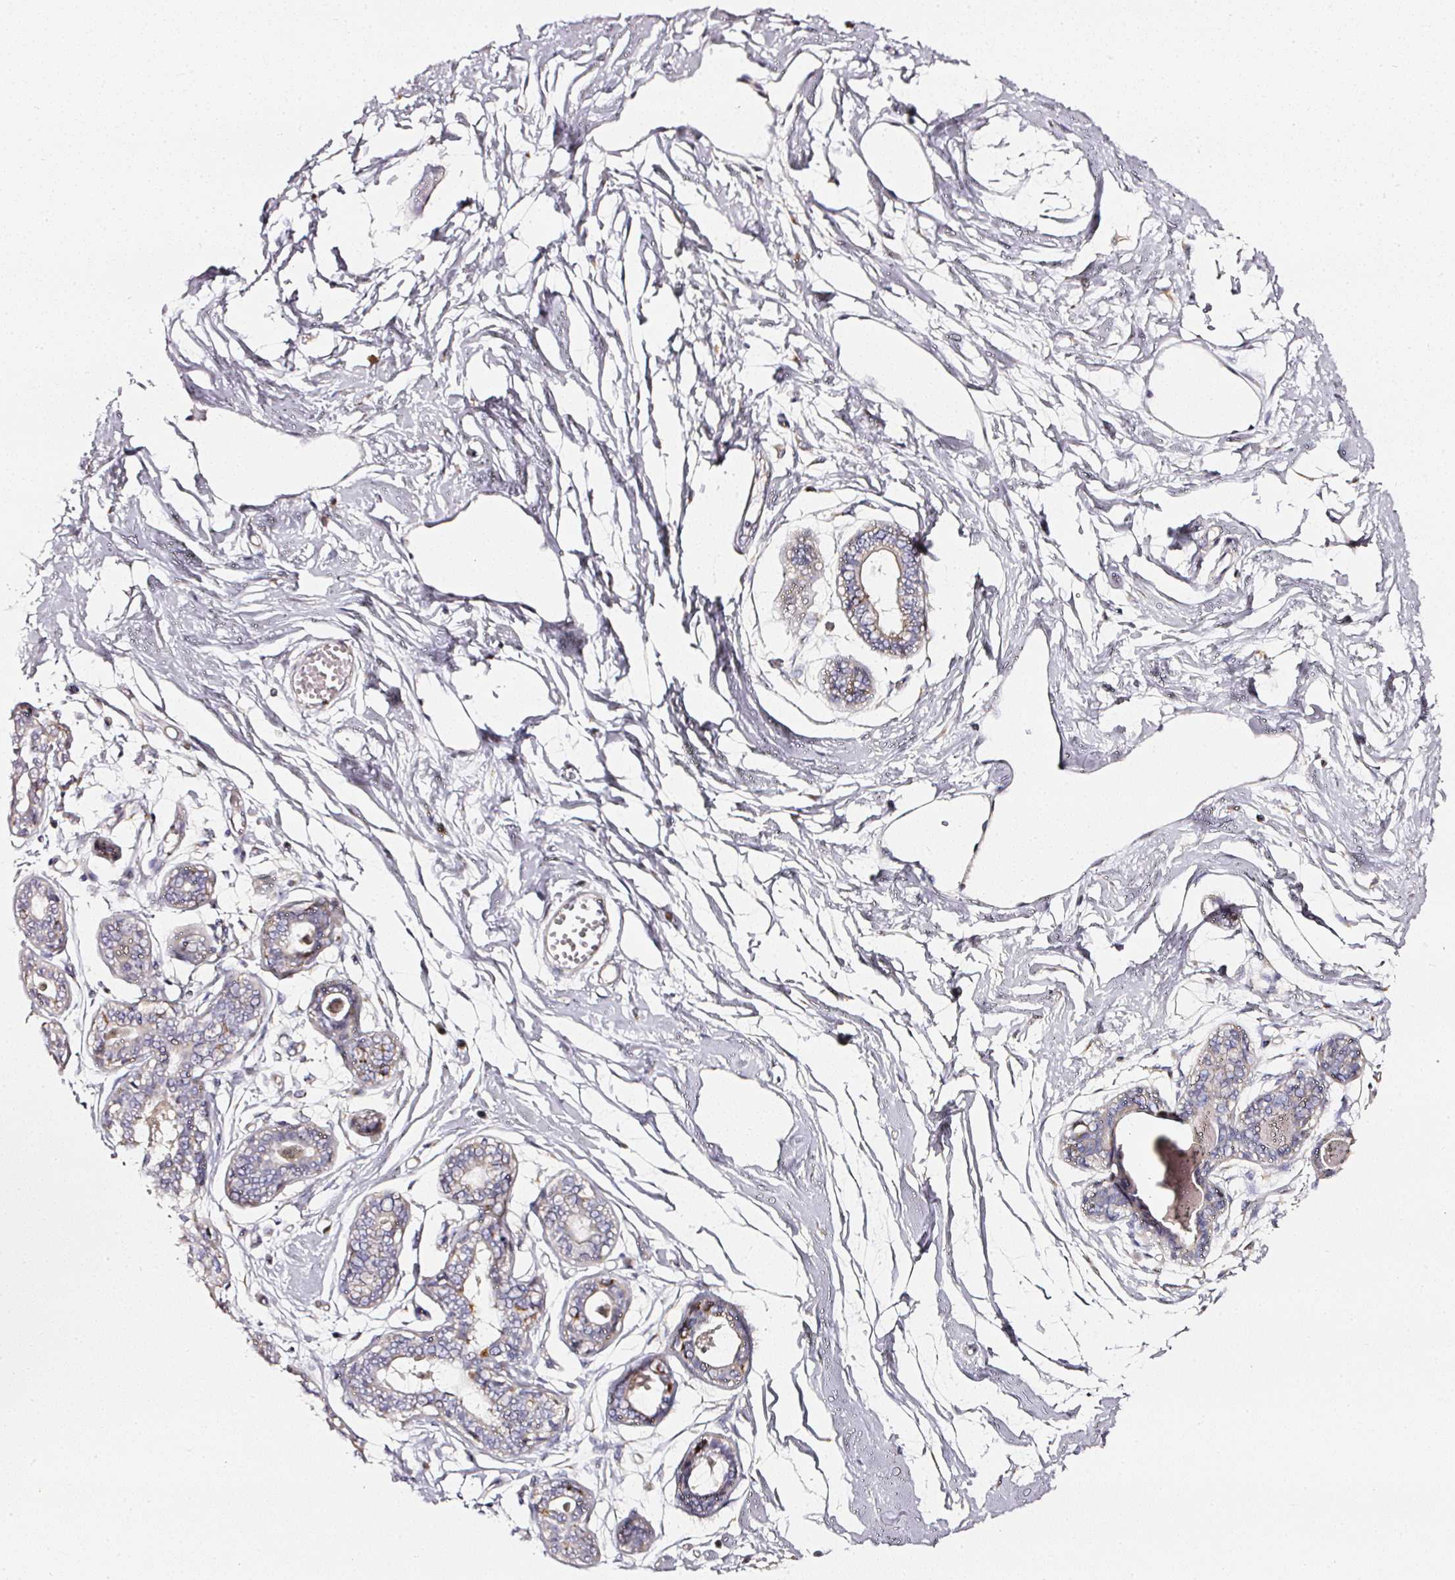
{"staining": {"intensity": "negative", "quantity": "none", "location": "none"}, "tissue": "breast", "cell_type": "Adipocytes", "image_type": "normal", "snomed": [{"axis": "morphology", "description": "Normal tissue, NOS"}, {"axis": "topography", "description": "Breast"}], "caption": "High power microscopy image of an immunohistochemistry image of benign breast, revealing no significant expression in adipocytes.", "gene": "NTRK1", "patient": {"sex": "female", "age": 45}}